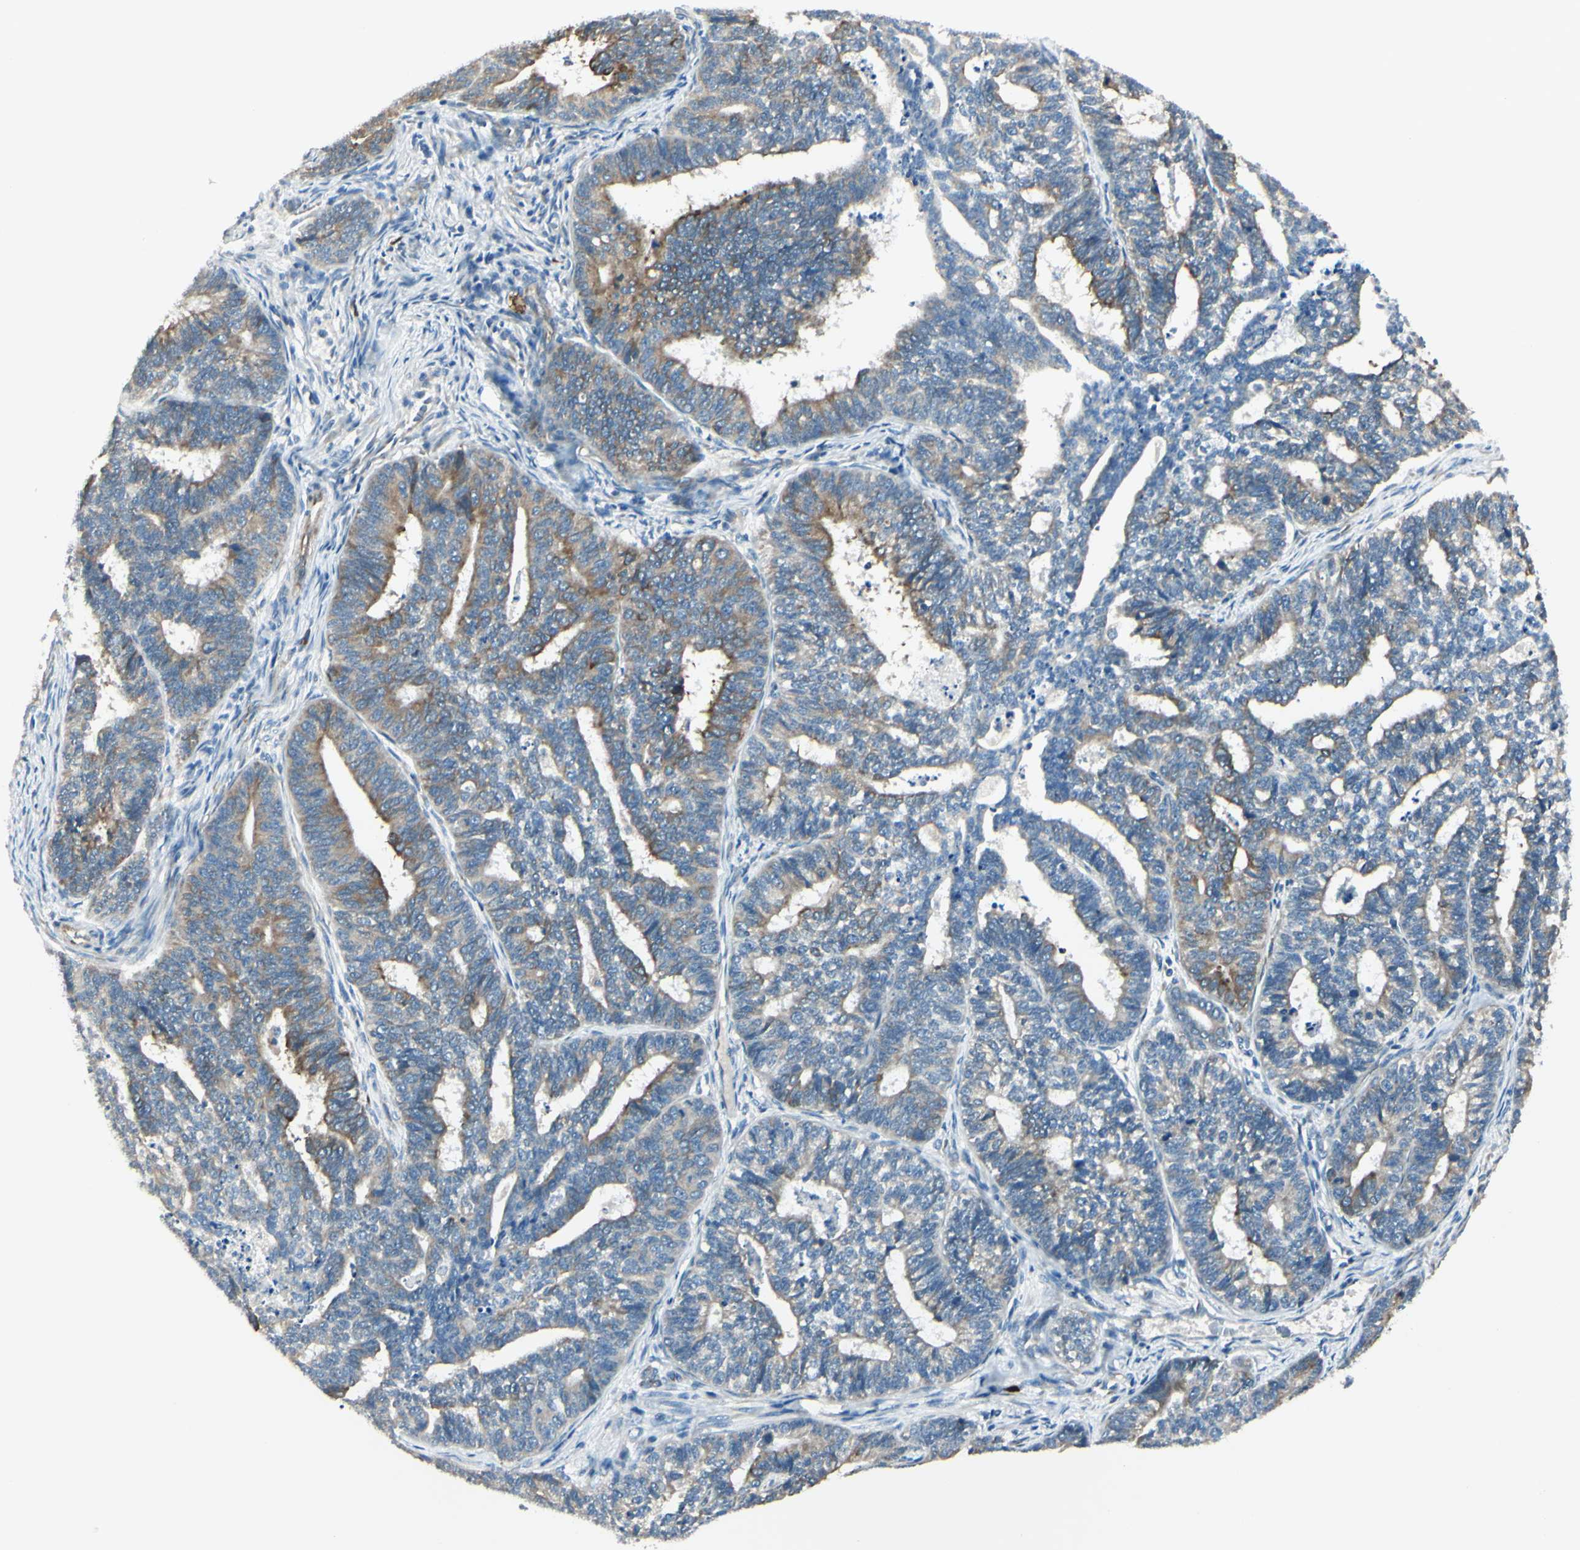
{"staining": {"intensity": "moderate", "quantity": ">75%", "location": "cytoplasmic/membranous"}, "tissue": "endometrial cancer", "cell_type": "Tumor cells", "image_type": "cancer", "snomed": [{"axis": "morphology", "description": "Adenocarcinoma, NOS"}, {"axis": "topography", "description": "Endometrium"}], "caption": "This image shows immunohistochemistry staining of endometrial adenocarcinoma, with medium moderate cytoplasmic/membranous staining in about >75% of tumor cells.", "gene": "SELENOS", "patient": {"sex": "female", "age": 70}}